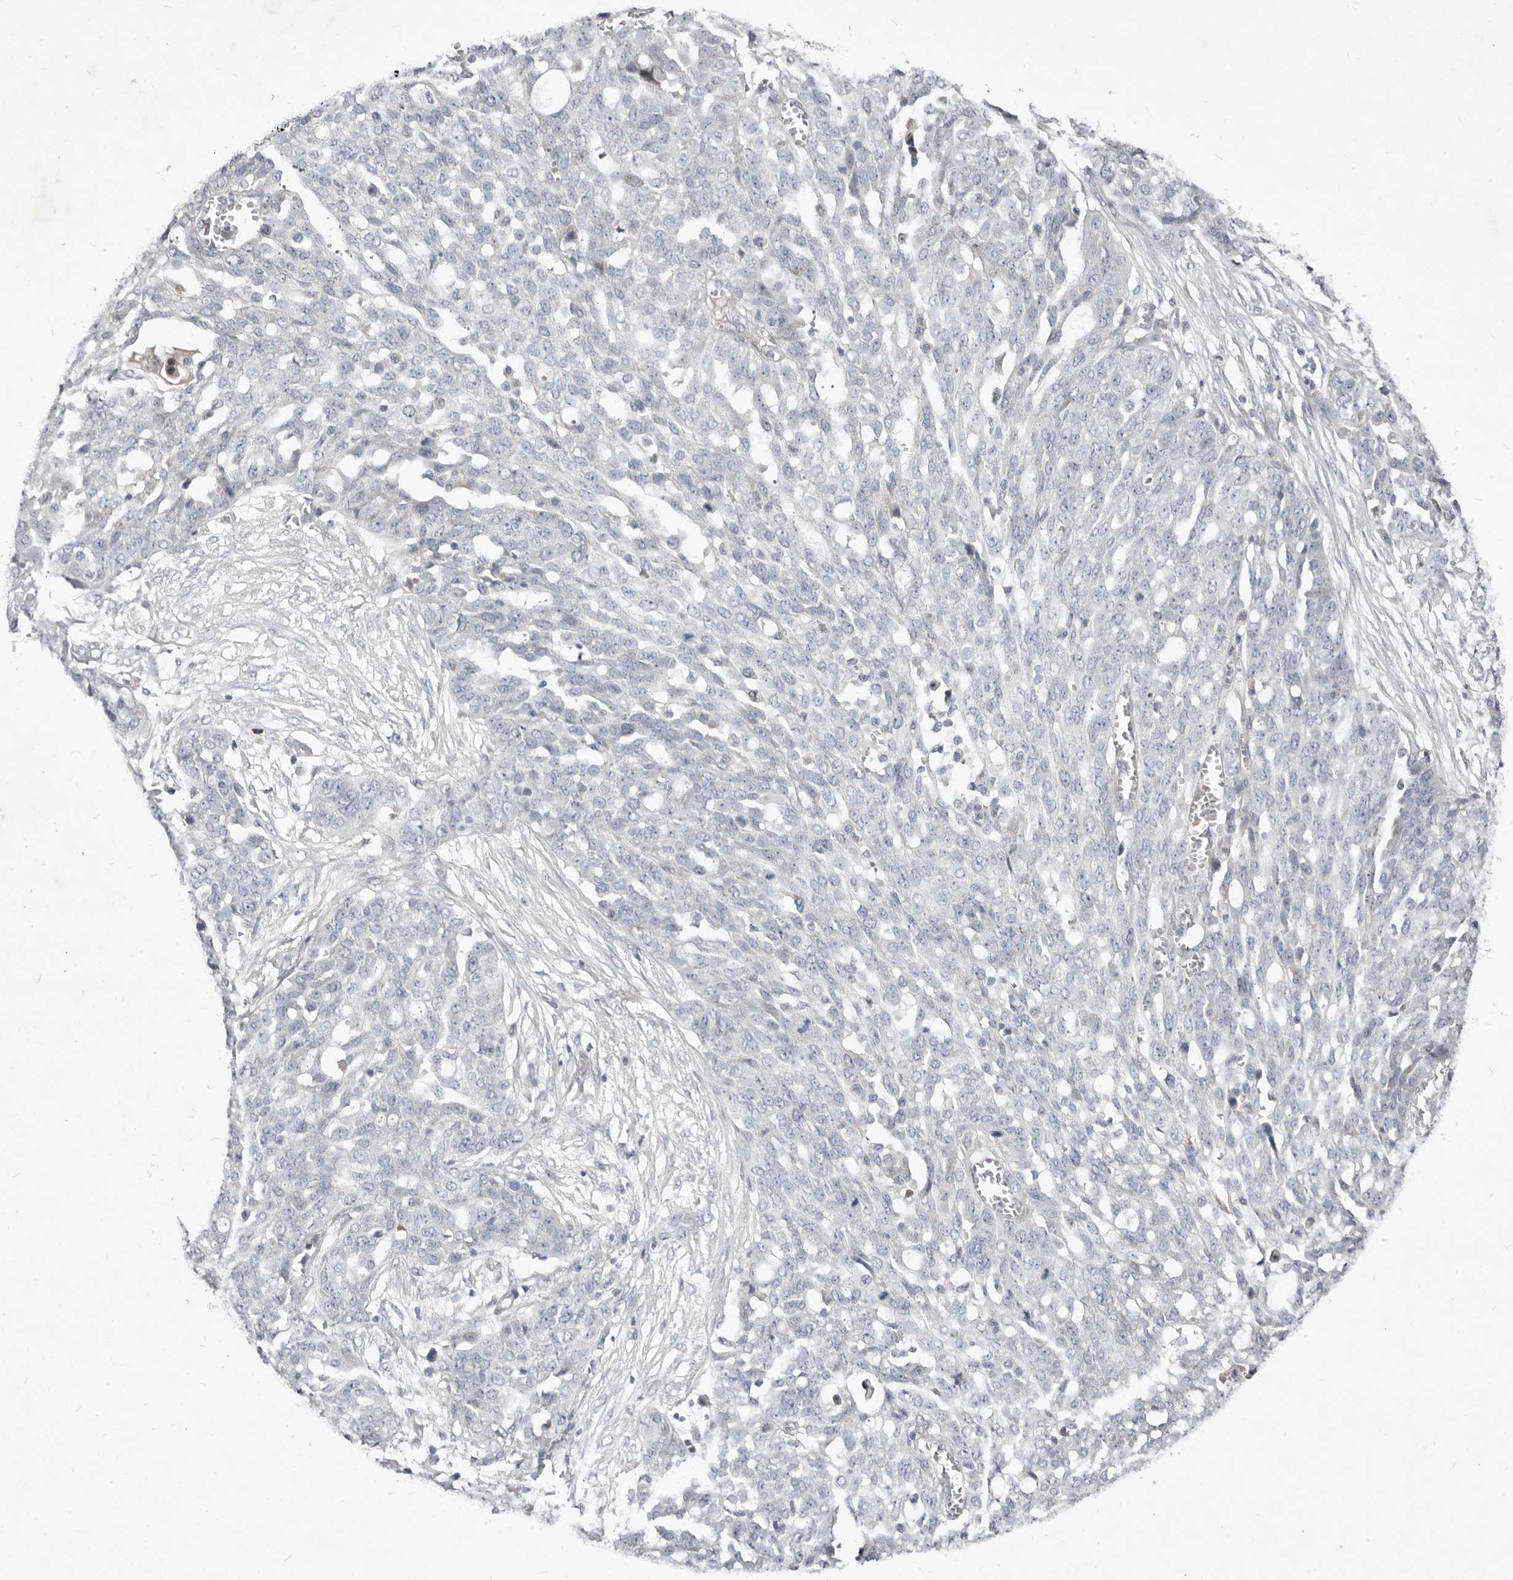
{"staining": {"intensity": "negative", "quantity": "none", "location": "none"}, "tissue": "ovarian cancer", "cell_type": "Tumor cells", "image_type": "cancer", "snomed": [{"axis": "morphology", "description": "Cystadenocarcinoma, serous, NOS"}, {"axis": "topography", "description": "Soft tissue"}, {"axis": "topography", "description": "Ovary"}], "caption": "An immunohistochemistry micrograph of ovarian cancer (serous cystadenocarcinoma) is shown. There is no staining in tumor cells of ovarian cancer (serous cystadenocarcinoma).", "gene": "SLC25A20", "patient": {"sex": "female", "age": 57}}